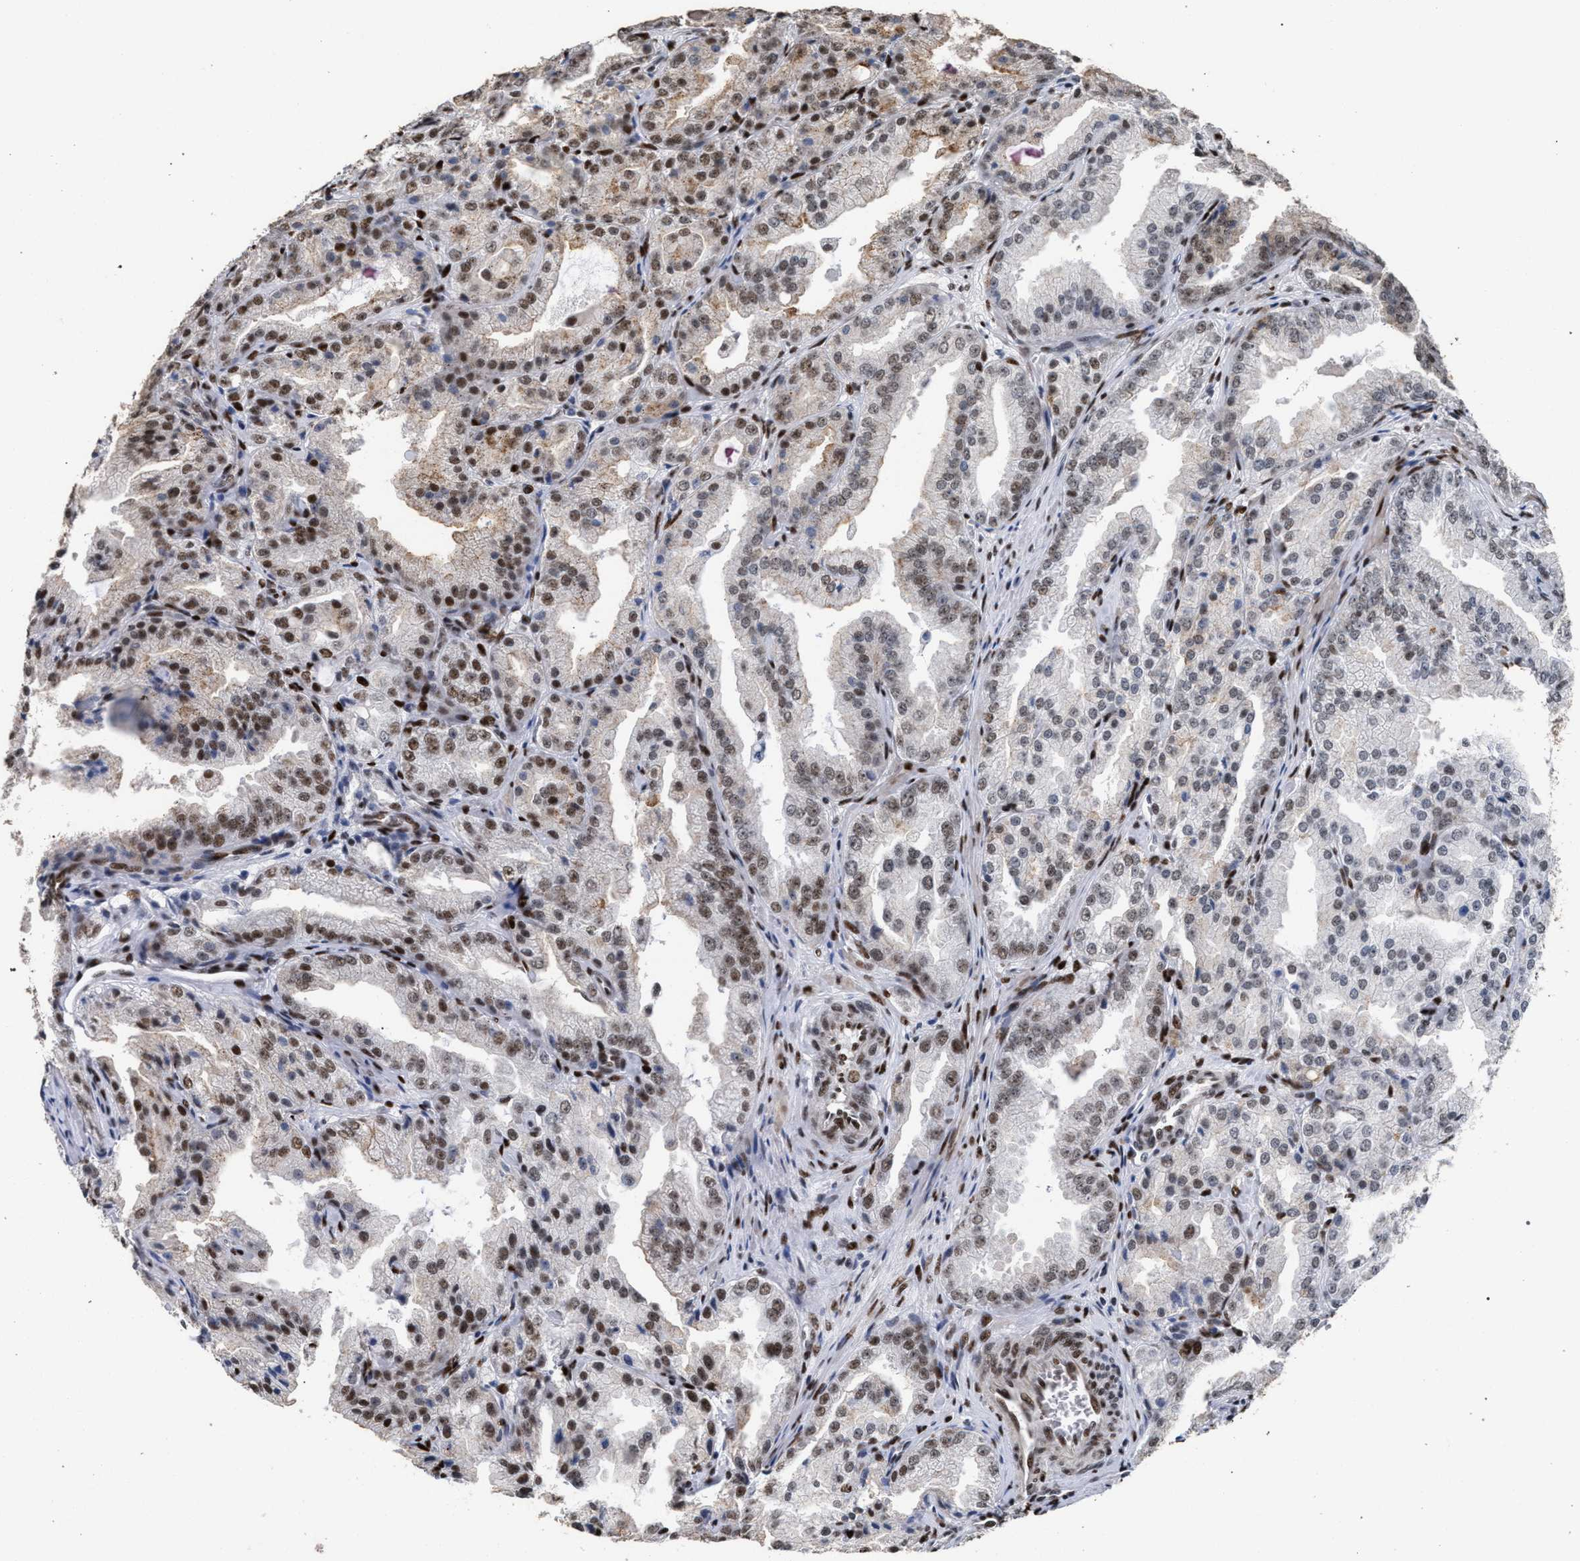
{"staining": {"intensity": "moderate", "quantity": ">75%", "location": "nuclear"}, "tissue": "prostate cancer", "cell_type": "Tumor cells", "image_type": "cancer", "snomed": [{"axis": "morphology", "description": "Adenocarcinoma, High grade"}, {"axis": "topography", "description": "Prostate"}], "caption": "Immunohistochemical staining of high-grade adenocarcinoma (prostate) reveals medium levels of moderate nuclear protein expression in approximately >75% of tumor cells.", "gene": "TP53BP1", "patient": {"sex": "male", "age": 61}}